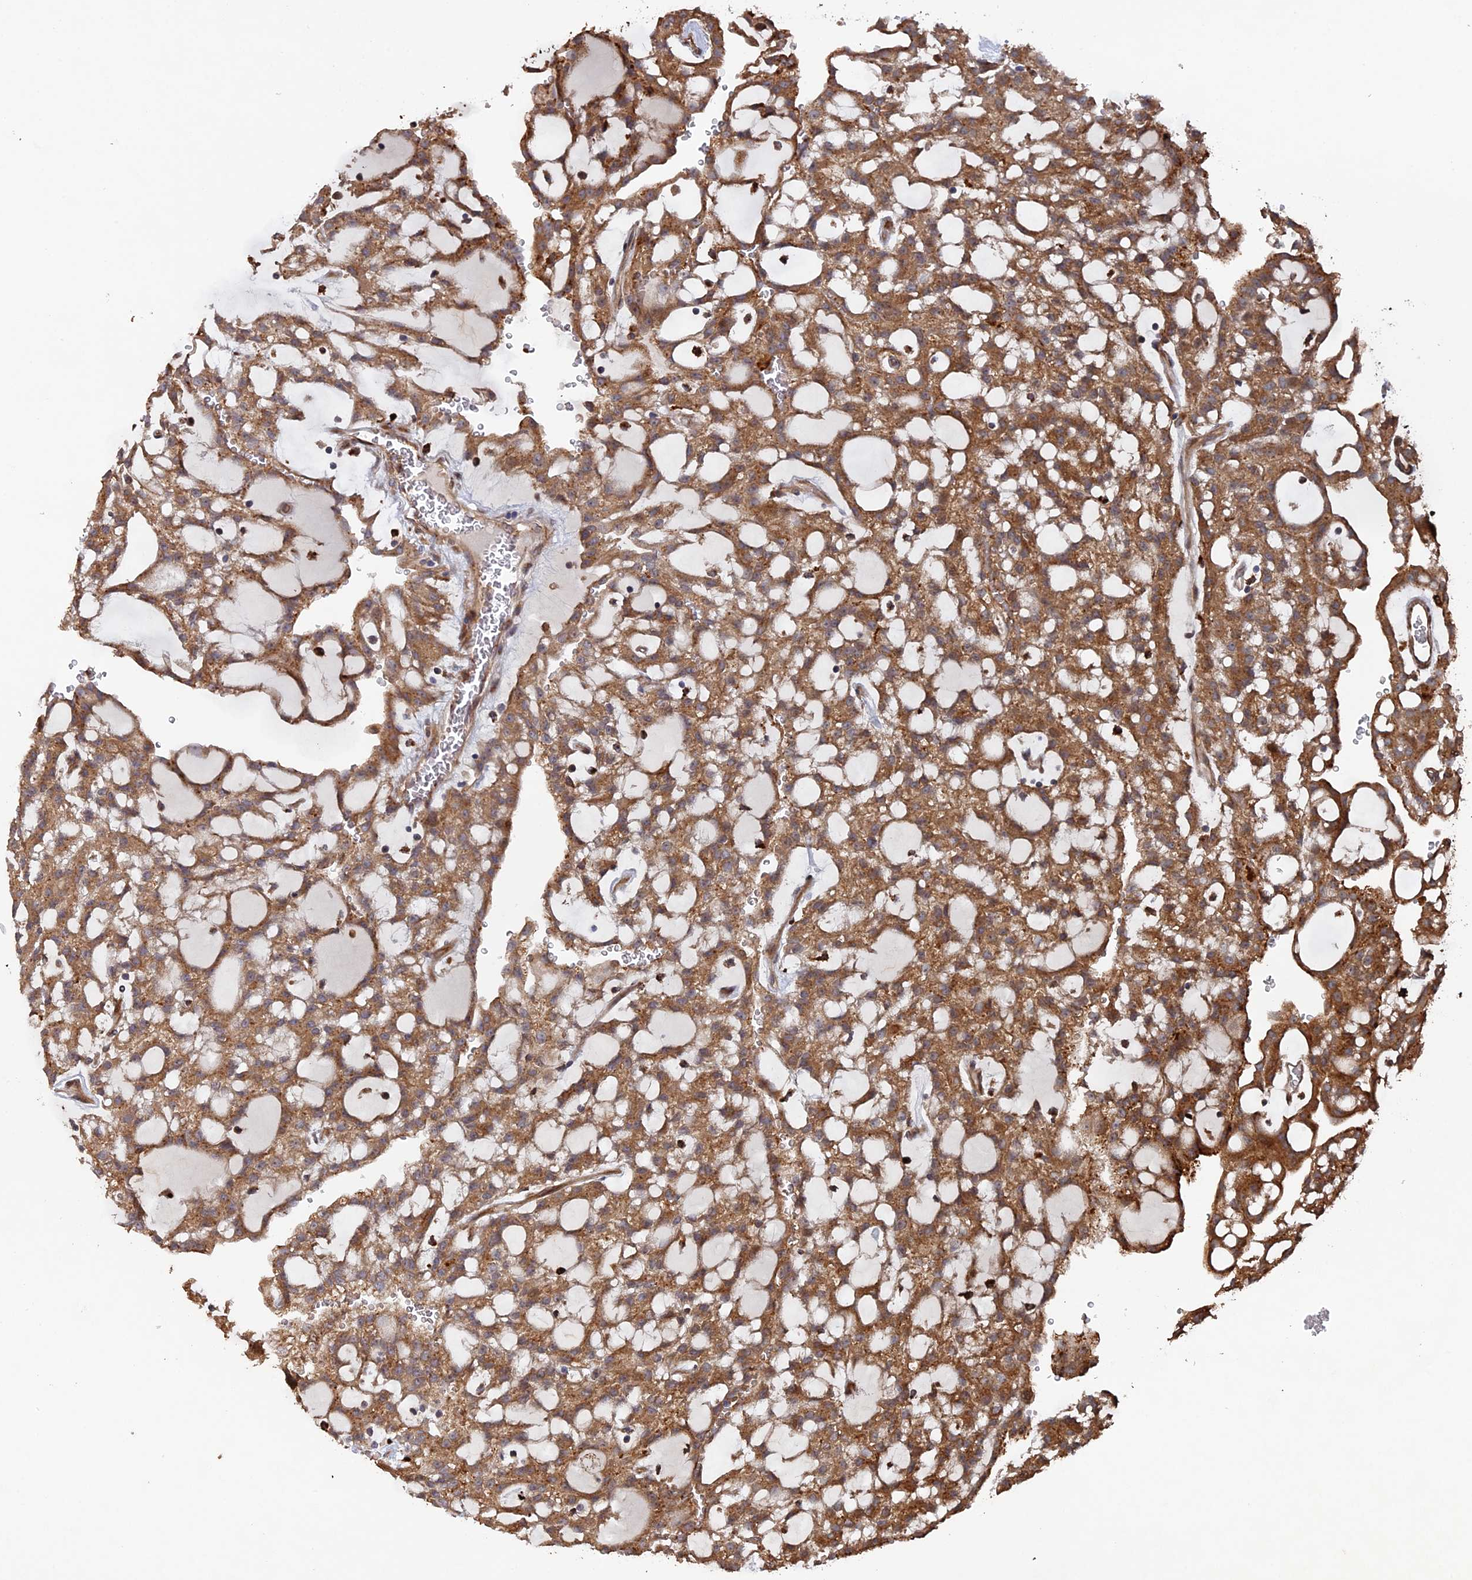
{"staining": {"intensity": "moderate", "quantity": ">75%", "location": "cytoplasmic/membranous"}, "tissue": "renal cancer", "cell_type": "Tumor cells", "image_type": "cancer", "snomed": [{"axis": "morphology", "description": "Adenocarcinoma, NOS"}, {"axis": "topography", "description": "Kidney"}], "caption": "High-power microscopy captured an IHC histopathology image of renal cancer, revealing moderate cytoplasmic/membranous expression in approximately >75% of tumor cells. Nuclei are stained in blue.", "gene": "VPS37C", "patient": {"sex": "male", "age": 63}}